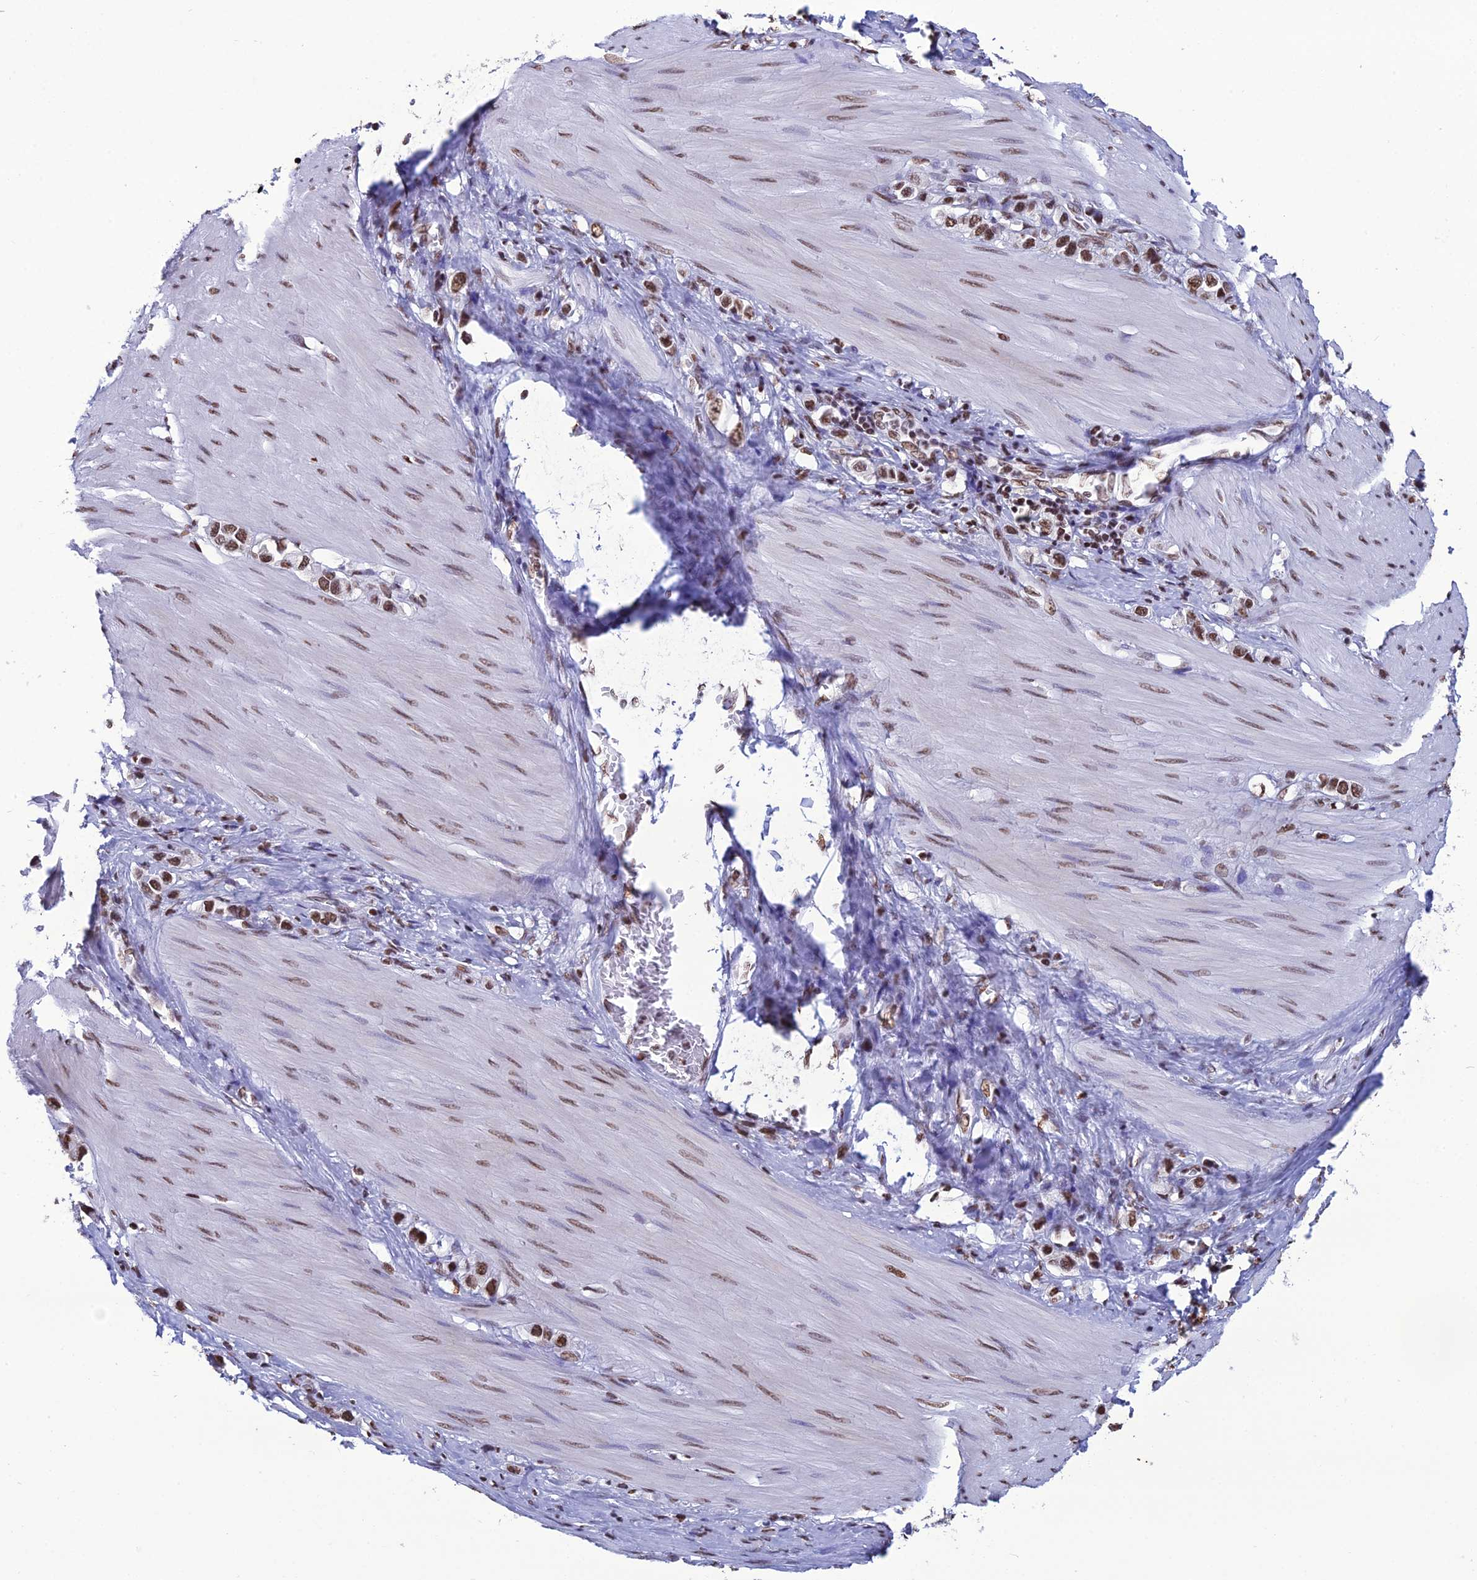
{"staining": {"intensity": "strong", "quantity": ">75%", "location": "nuclear"}, "tissue": "stomach cancer", "cell_type": "Tumor cells", "image_type": "cancer", "snomed": [{"axis": "morphology", "description": "Adenocarcinoma, NOS"}, {"axis": "topography", "description": "Stomach"}], "caption": "A high amount of strong nuclear positivity is seen in approximately >75% of tumor cells in stomach cancer (adenocarcinoma) tissue.", "gene": "PRAMEF12", "patient": {"sex": "female", "age": 65}}